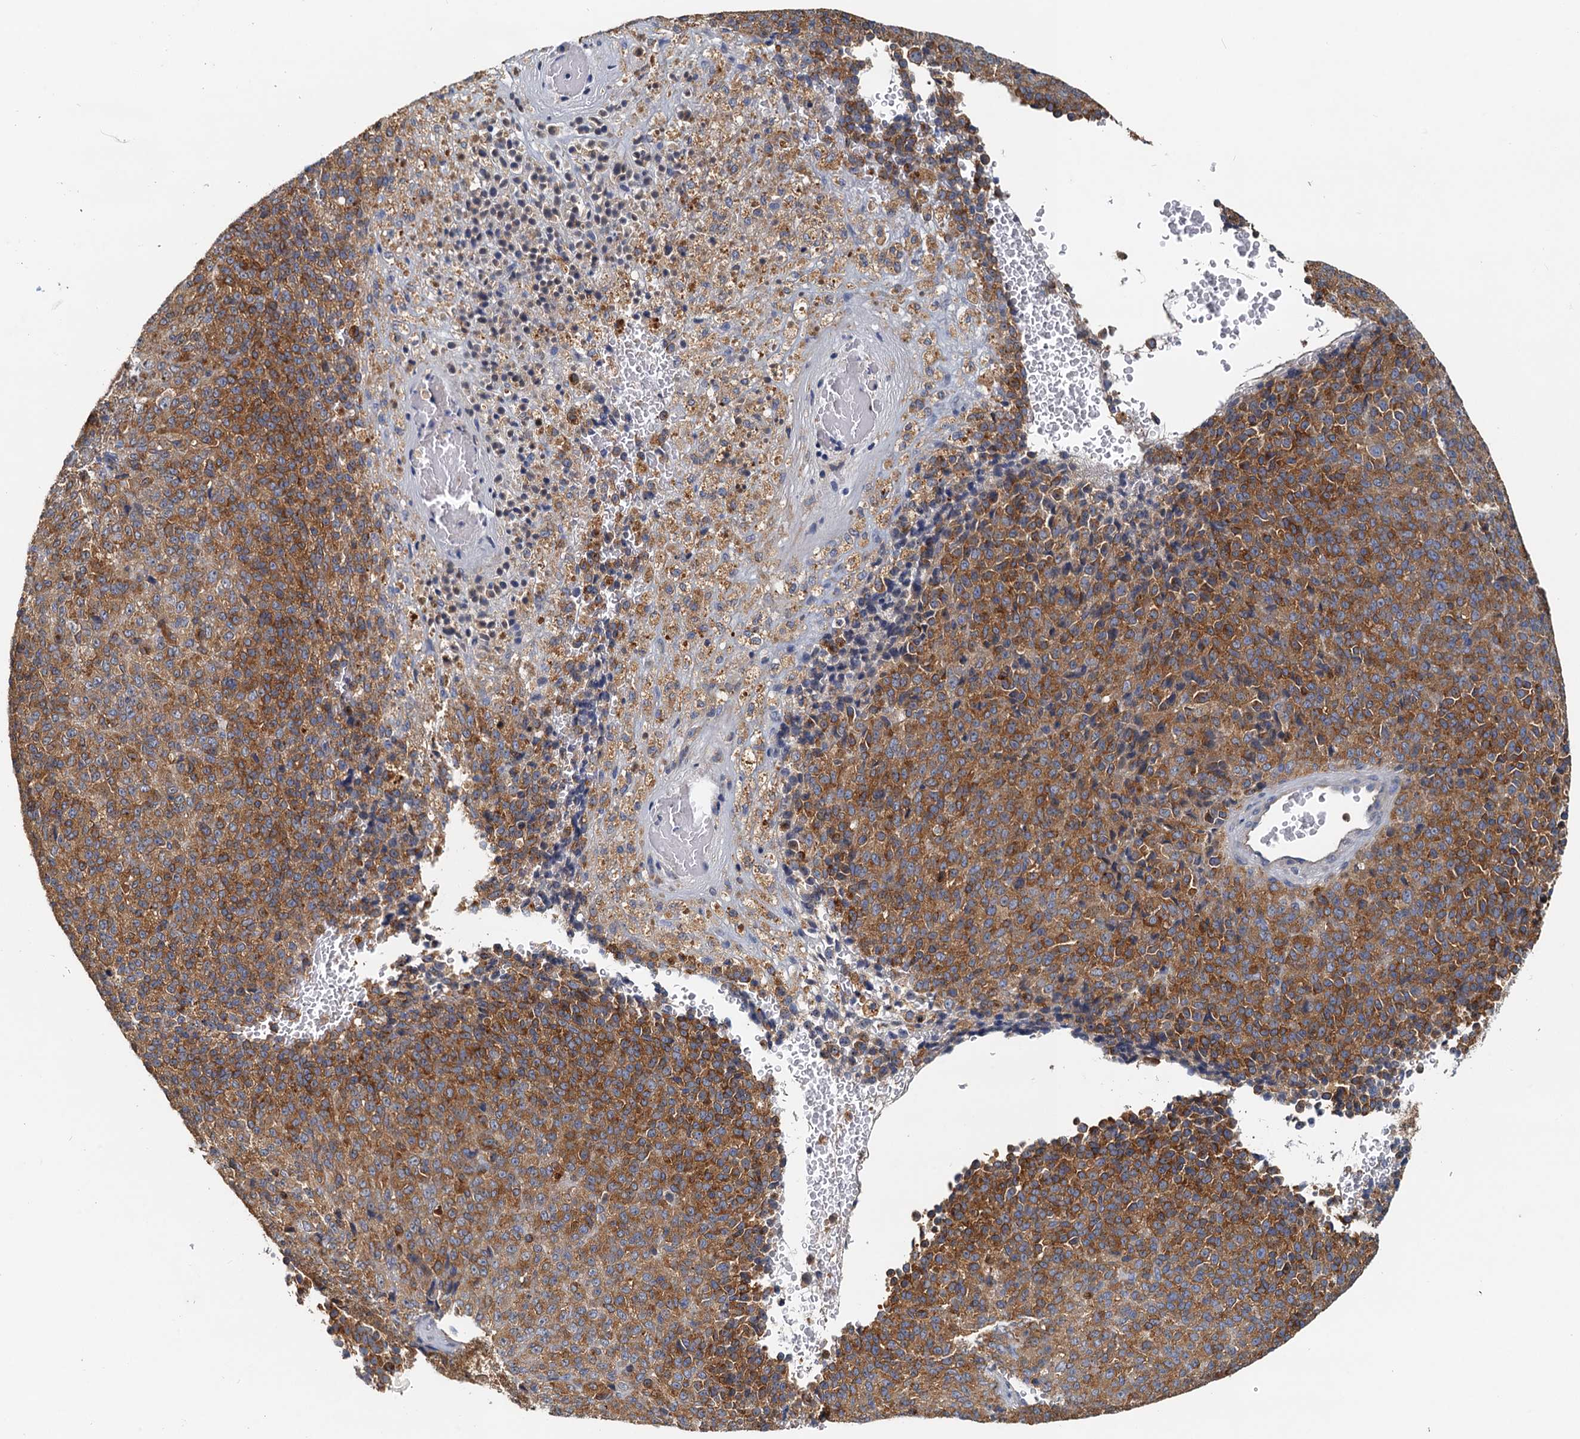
{"staining": {"intensity": "moderate", "quantity": ">75%", "location": "cytoplasmic/membranous"}, "tissue": "melanoma", "cell_type": "Tumor cells", "image_type": "cancer", "snomed": [{"axis": "morphology", "description": "Malignant melanoma, Metastatic site"}, {"axis": "topography", "description": "Brain"}], "caption": "High-magnification brightfield microscopy of malignant melanoma (metastatic site) stained with DAB (3,3'-diaminobenzidine) (brown) and counterstained with hematoxylin (blue). tumor cells exhibit moderate cytoplasmic/membranous positivity is identified in approximately>75% of cells.", "gene": "TOLLIP", "patient": {"sex": "female", "age": 56}}